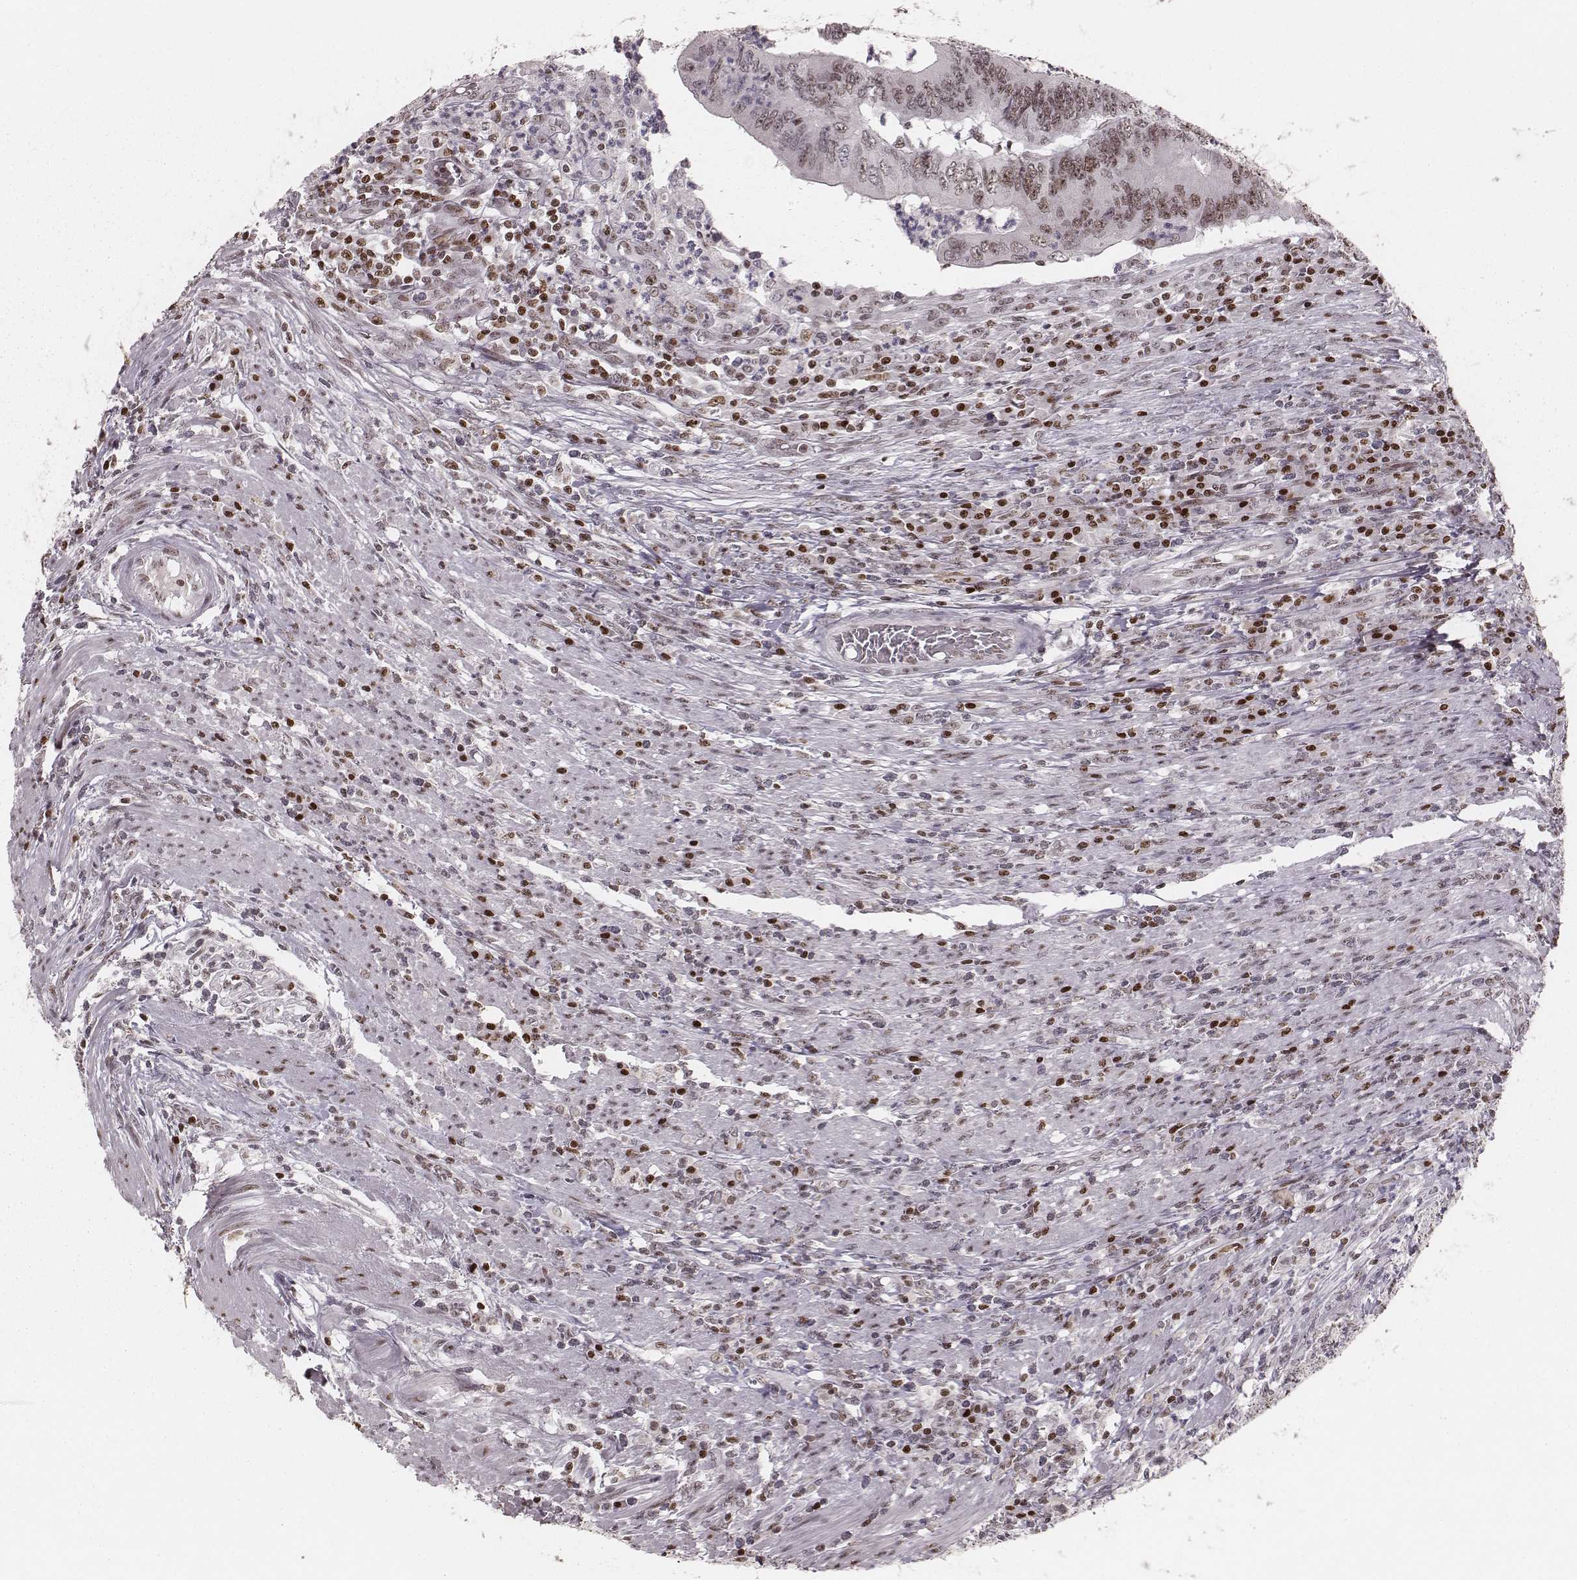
{"staining": {"intensity": "moderate", "quantity": ">75%", "location": "nuclear"}, "tissue": "colorectal cancer", "cell_type": "Tumor cells", "image_type": "cancer", "snomed": [{"axis": "morphology", "description": "Adenocarcinoma, NOS"}, {"axis": "topography", "description": "Colon"}], "caption": "This image reveals IHC staining of human colorectal adenocarcinoma, with medium moderate nuclear expression in approximately >75% of tumor cells.", "gene": "PARP1", "patient": {"sex": "male", "age": 53}}